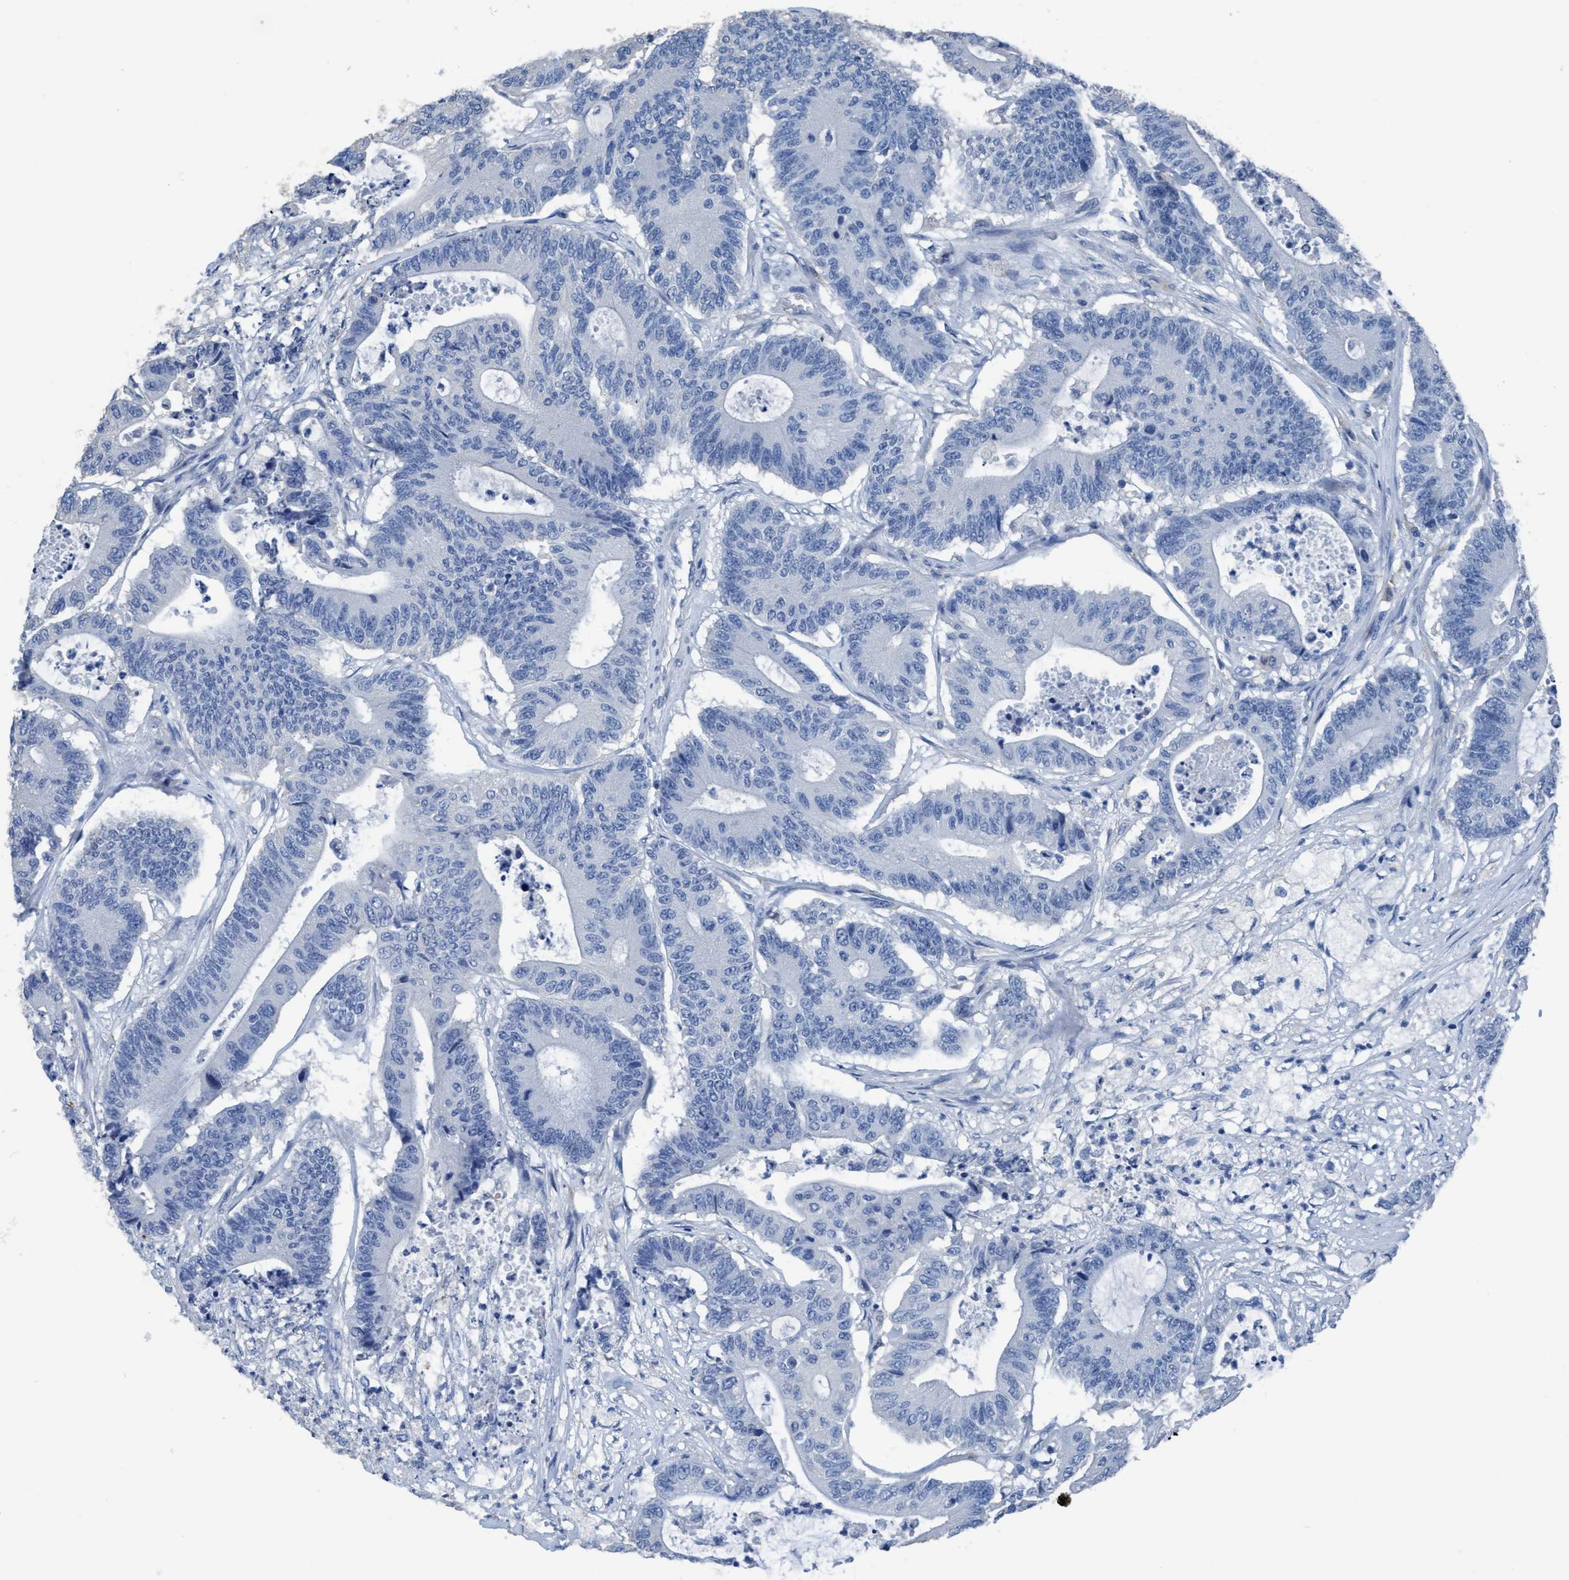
{"staining": {"intensity": "negative", "quantity": "none", "location": "none"}, "tissue": "colorectal cancer", "cell_type": "Tumor cells", "image_type": "cancer", "snomed": [{"axis": "morphology", "description": "Adenocarcinoma, NOS"}, {"axis": "topography", "description": "Colon"}], "caption": "Micrograph shows no protein staining in tumor cells of colorectal cancer tissue.", "gene": "DNAI1", "patient": {"sex": "female", "age": 84}}